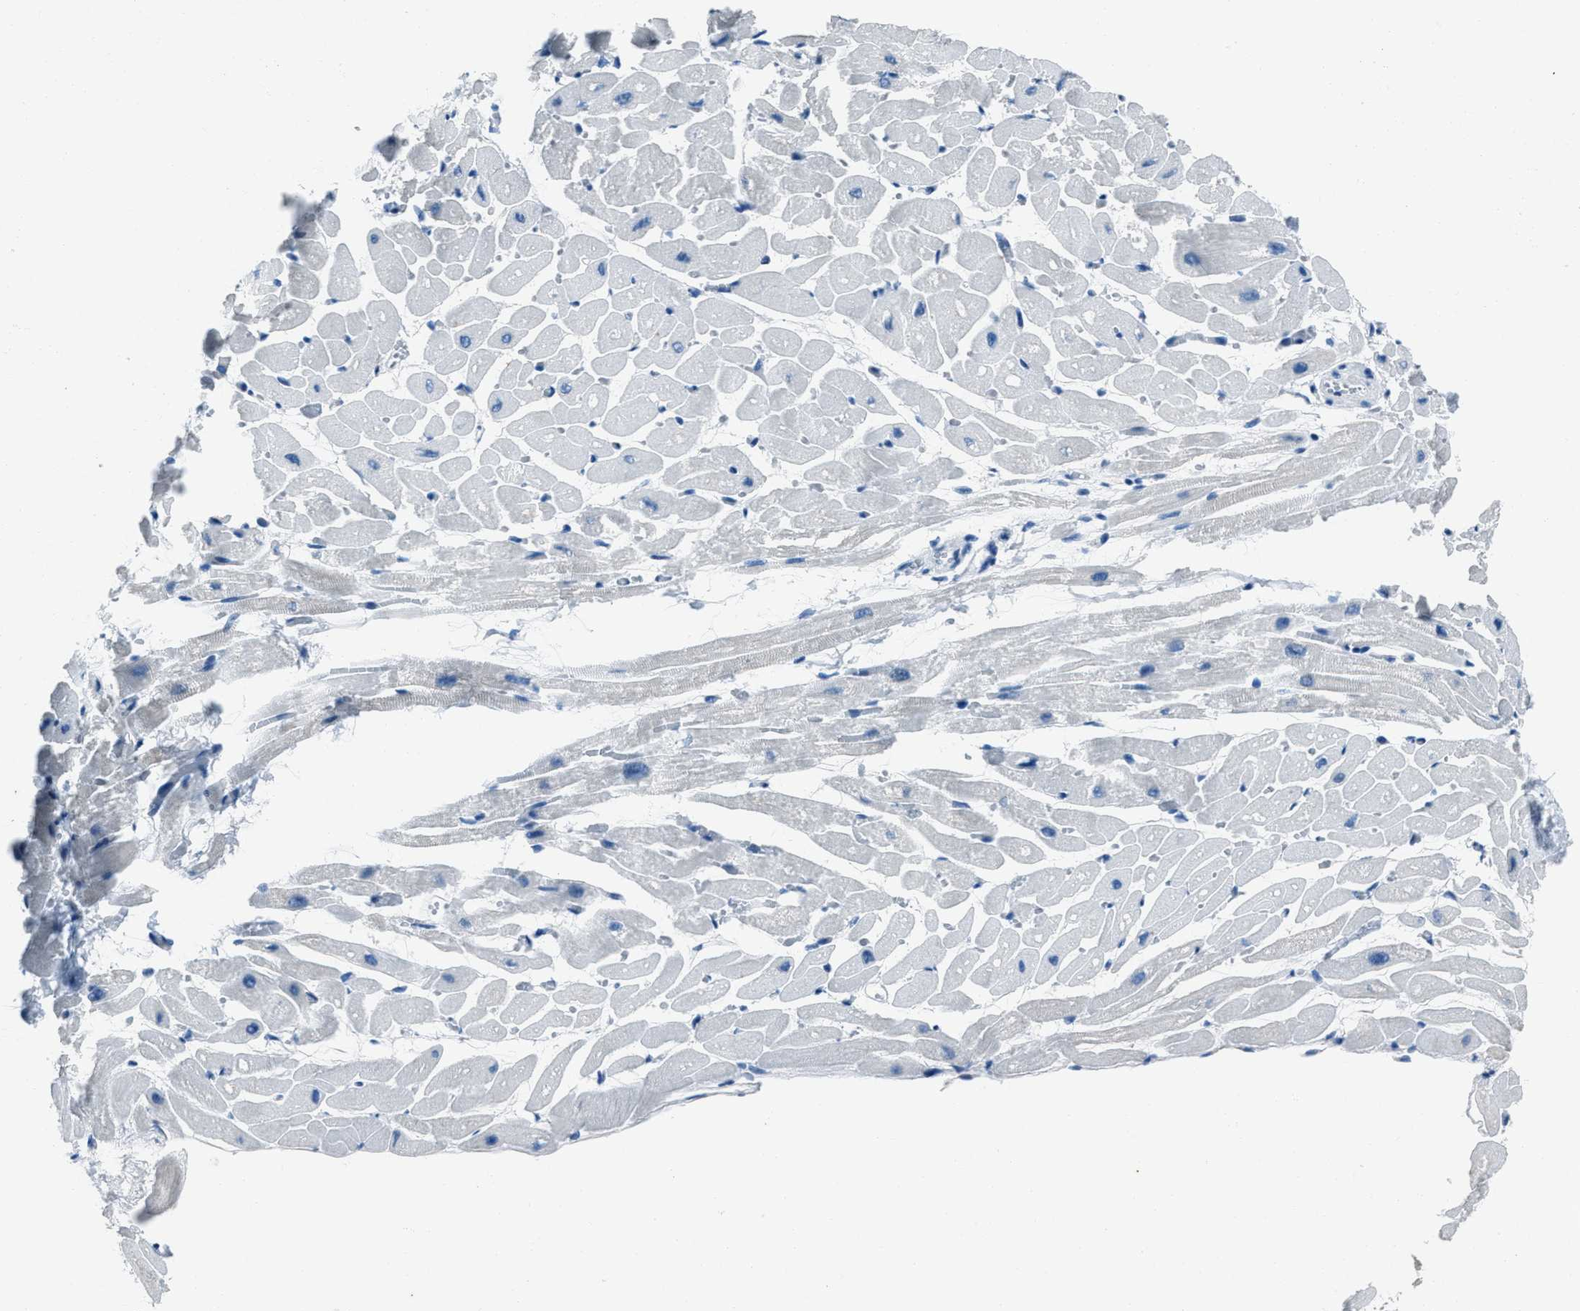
{"staining": {"intensity": "negative", "quantity": "none", "location": "none"}, "tissue": "heart muscle", "cell_type": "Cardiomyocytes", "image_type": "normal", "snomed": [{"axis": "morphology", "description": "Normal tissue, NOS"}, {"axis": "topography", "description": "Heart"}], "caption": "Heart muscle stained for a protein using IHC displays no positivity cardiomyocytes.", "gene": "AMACR", "patient": {"sex": "male", "age": 45}}